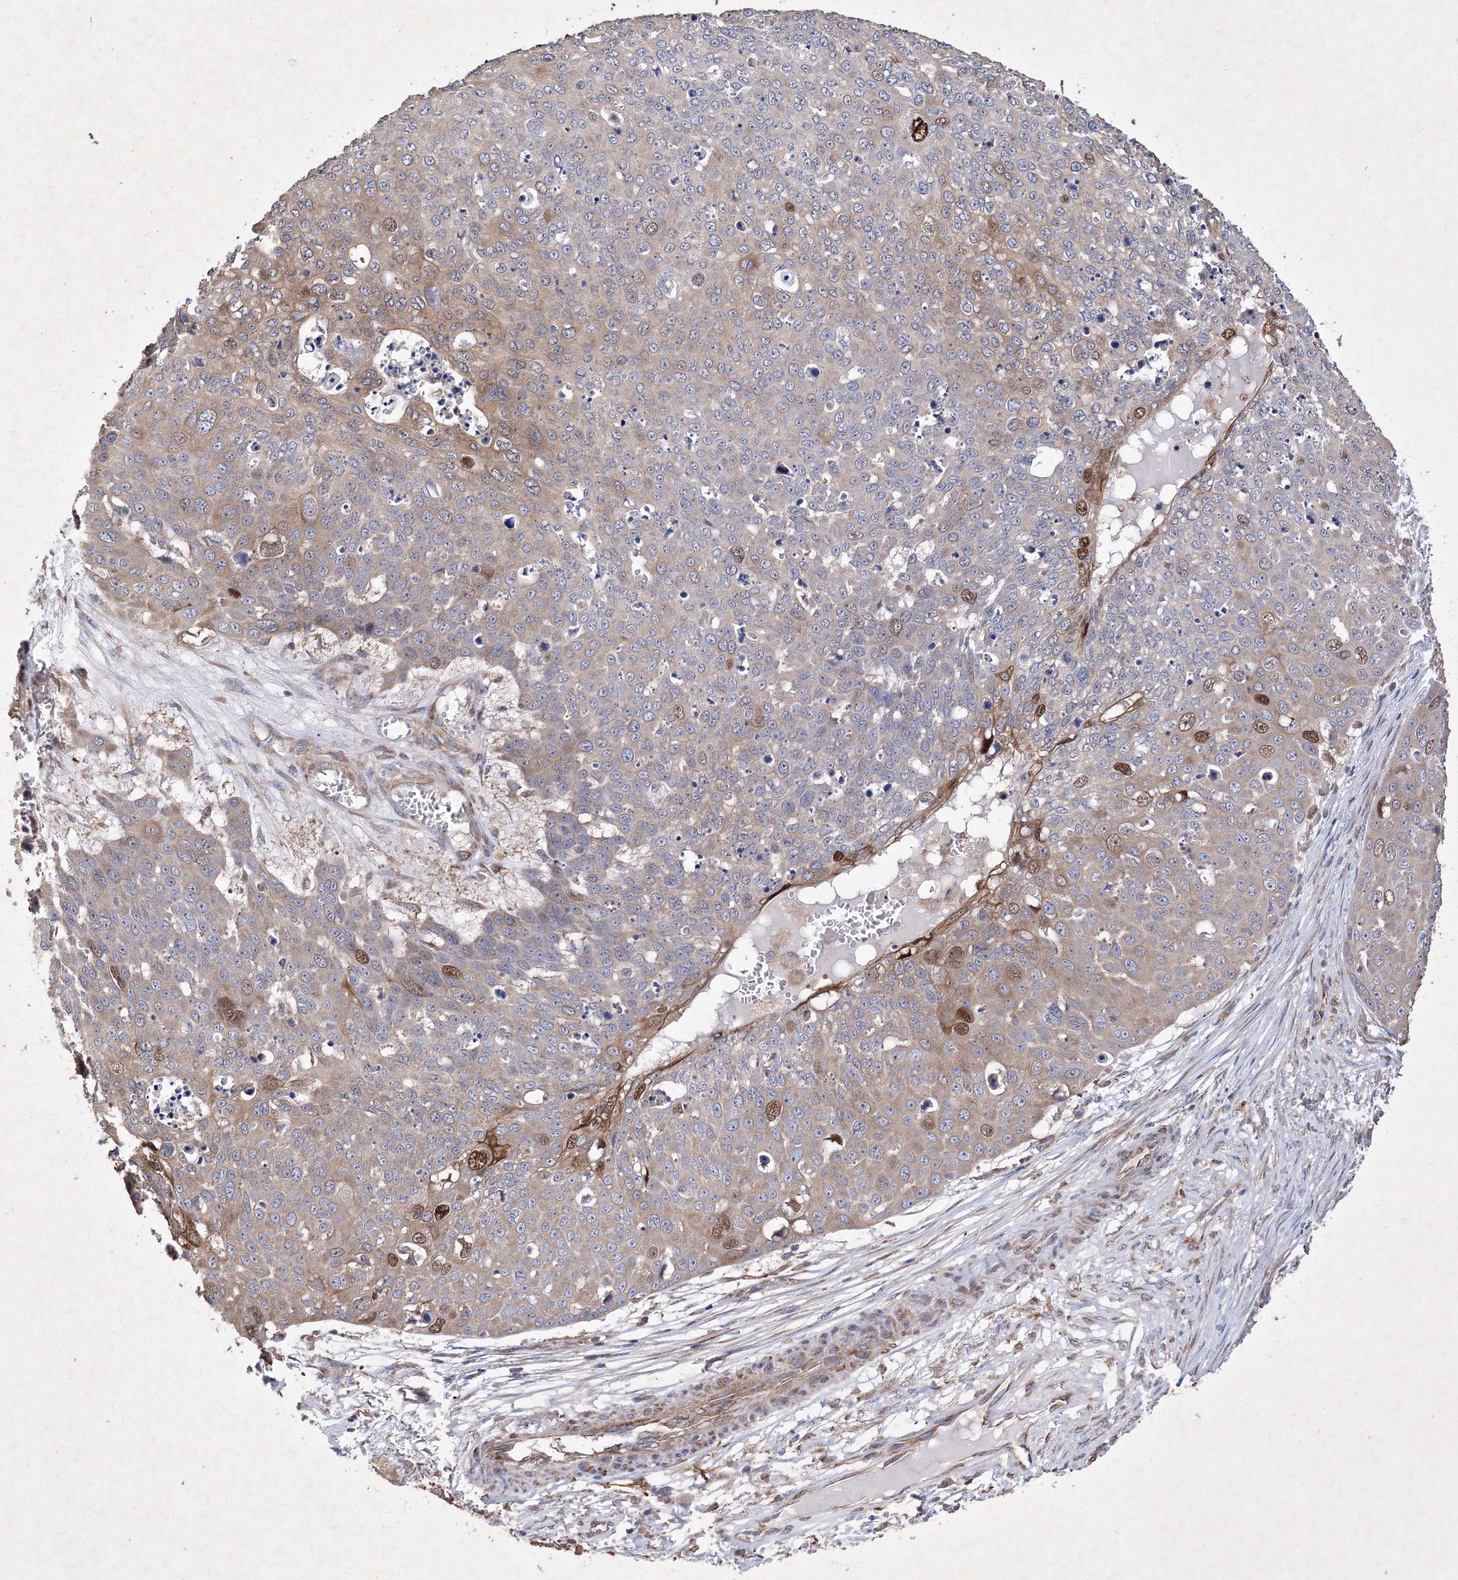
{"staining": {"intensity": "moderate", "quantity": "<25%", "location": "cytoplasmic/membranous"}, "tissue": "skin cancer", "cell_type": "Tumor cells", "image_type": "cancer", "snomed": [{"axis": "morphology", "description": "Squamous cell carcinoma, NOS"}, {"axis": "topography", "description": "Skin"}], "caption": "This micrograph displays skin cancer (squamous cell carcinoma) stained with IHC to label a protein in brown. The cytoplasmic/membranous of tumor cells show moderate positivity for the protein. Nuclei are counter-stained blue.", "gene": "SNX18", "patient": {"sex": "male", "age": 71}}